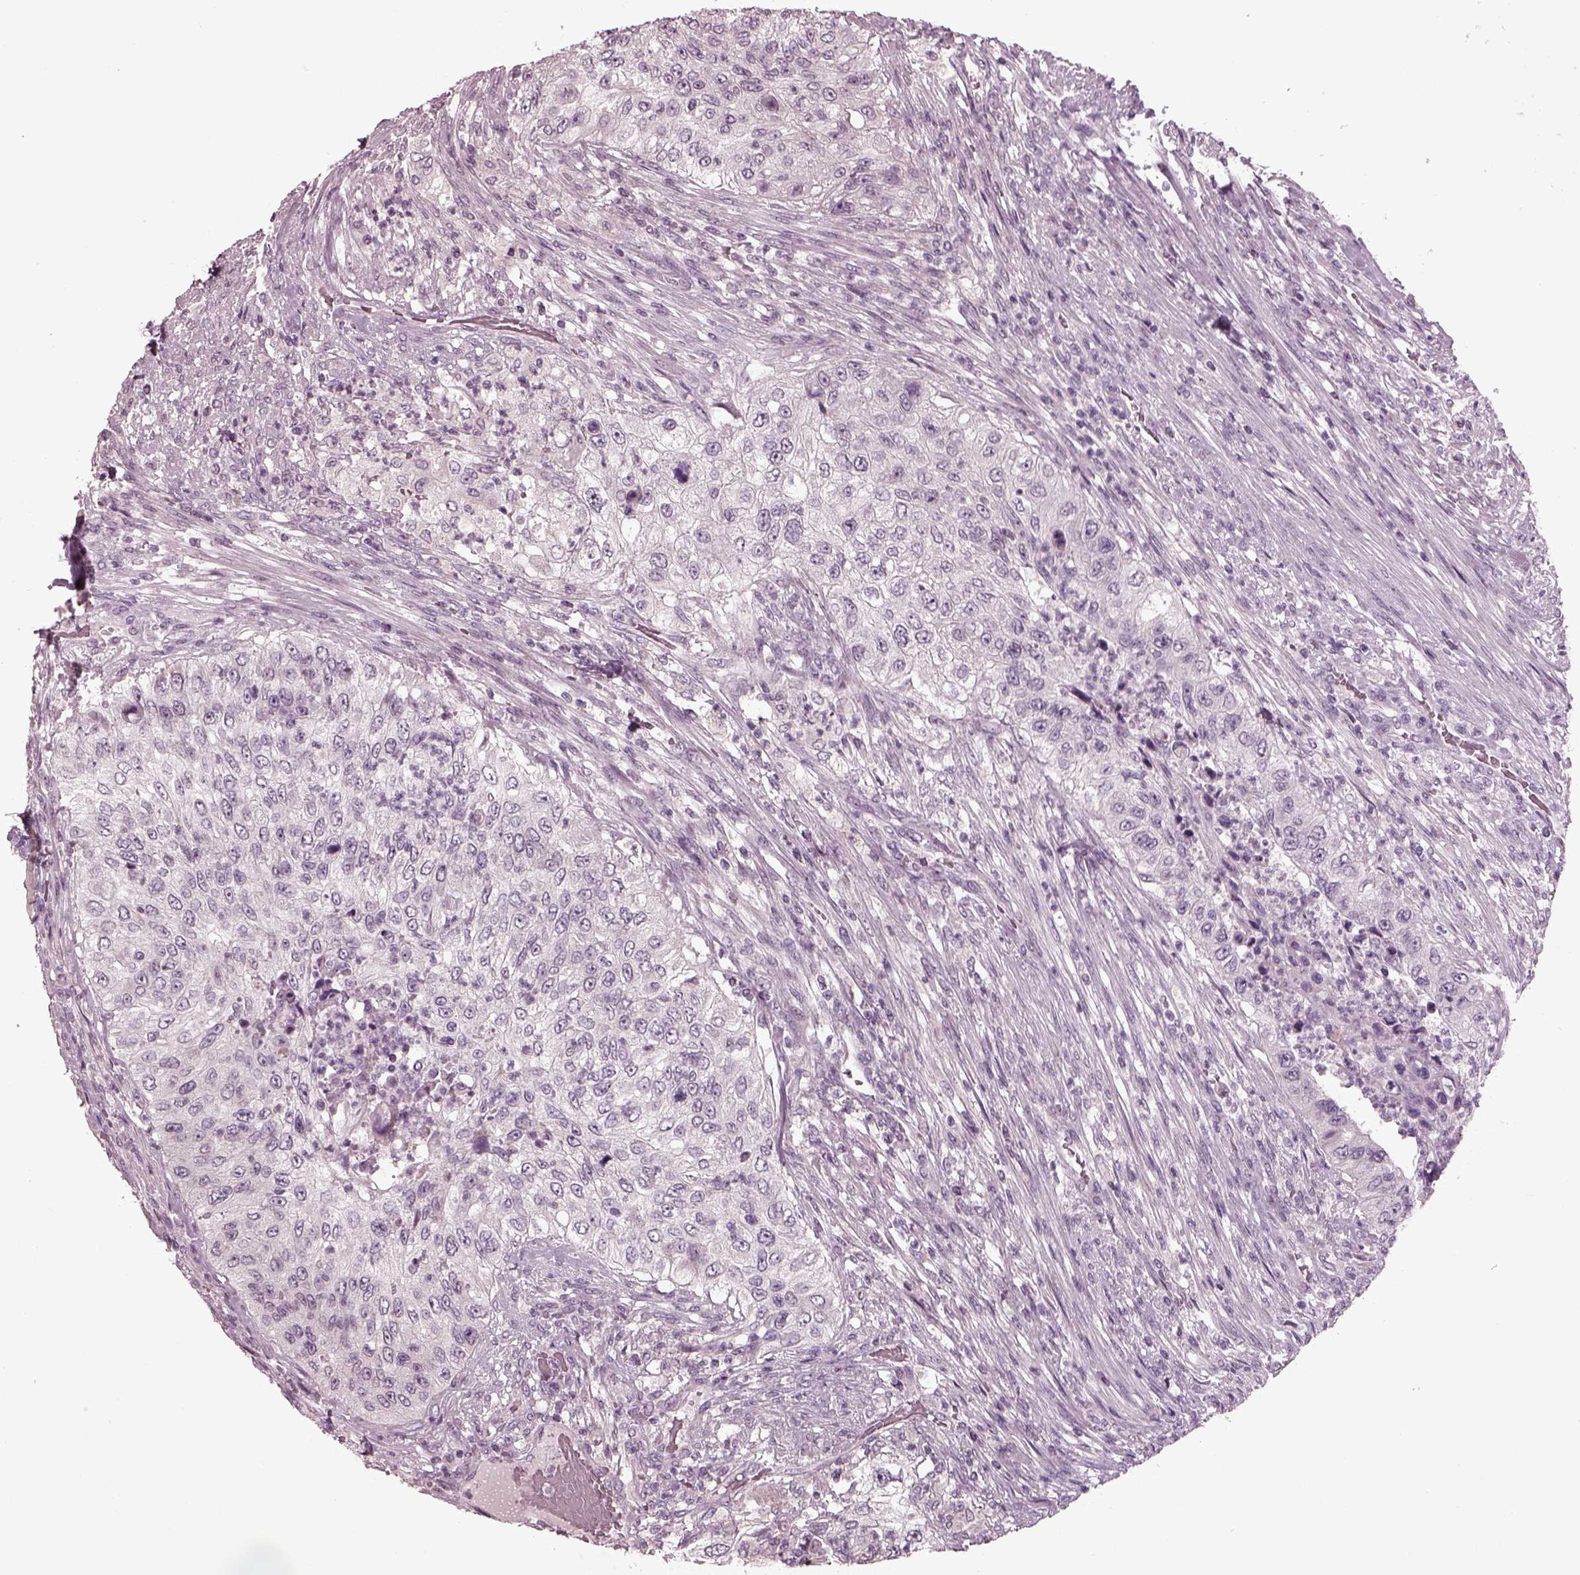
{"staining": {"intensity": "negative", "quantity": "none", "location": "none"}, "tissue": "urothelial cancer", "cell_type": "Tumor cells", "image_type": "cancer", "snomed": [{"axis": "morphology", "description": "Urothelial carcinoma, High grade"}, {"axis": "topography", "description": "Urinary bladder"}], "caption": "This is an immunohistochemistry (IHC) photomicrograph of human urothelial cancer. There is no positivity in tumor cells.", "gene": "RCVRN", "patient": {"sex": "female", "age": 60}}